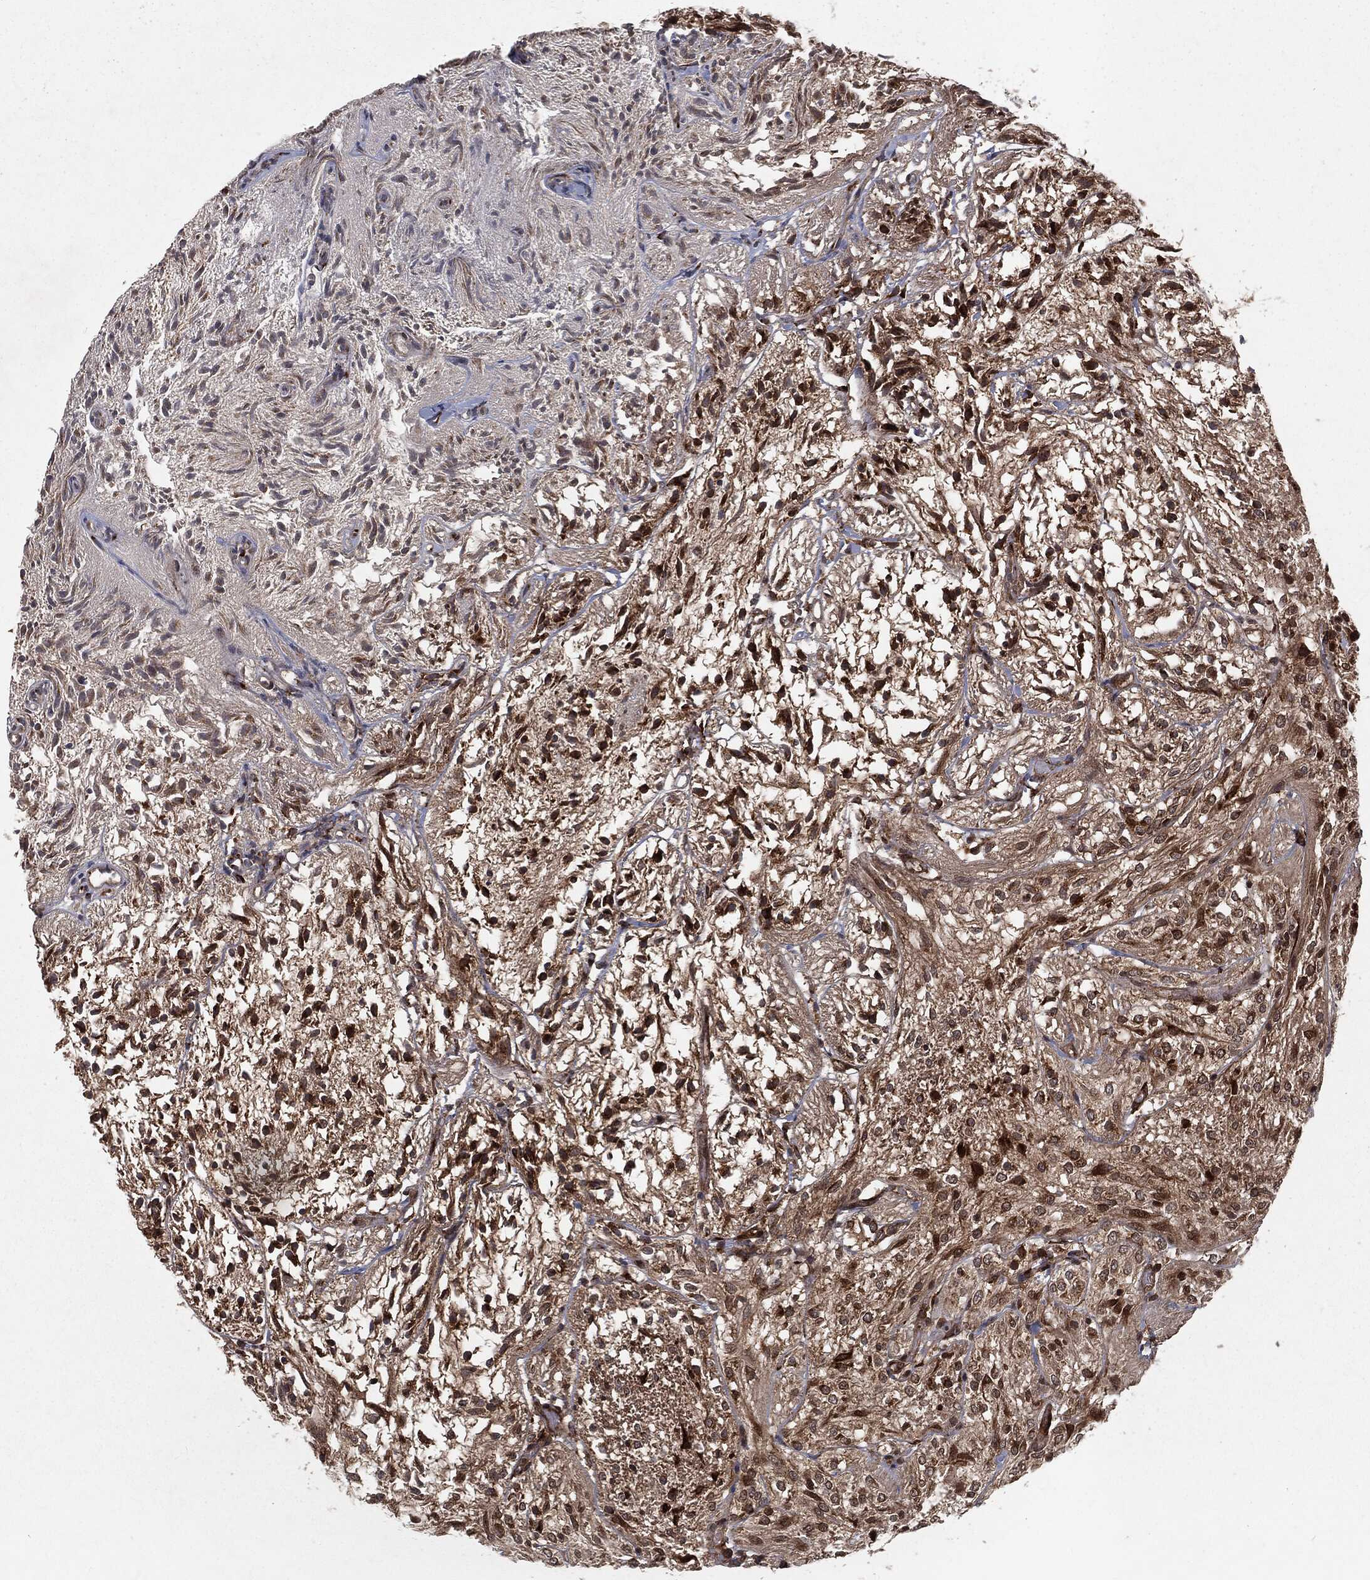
{"staining": {"intensity": "moderate", "quantity": "<25%", "location": "cytoplasmic/membranous"}, "tissue": "glioma", "cell_type": "Tumor cells", "image_type": "cancer", "snomed": [{"axis": "morphology", "description": "Glioma, malignant, Low grade"}, {"axis": "topography", "description": "Brain"}], "caption": "Immunohistochemical staining of low-grade glioma (malignant) shows moderate cytoplasmic/membranous protein positivity in approximately <25% of tumor cells.", "gene": "RANBP9", "patient": {"sex": "male", "age": 3}}